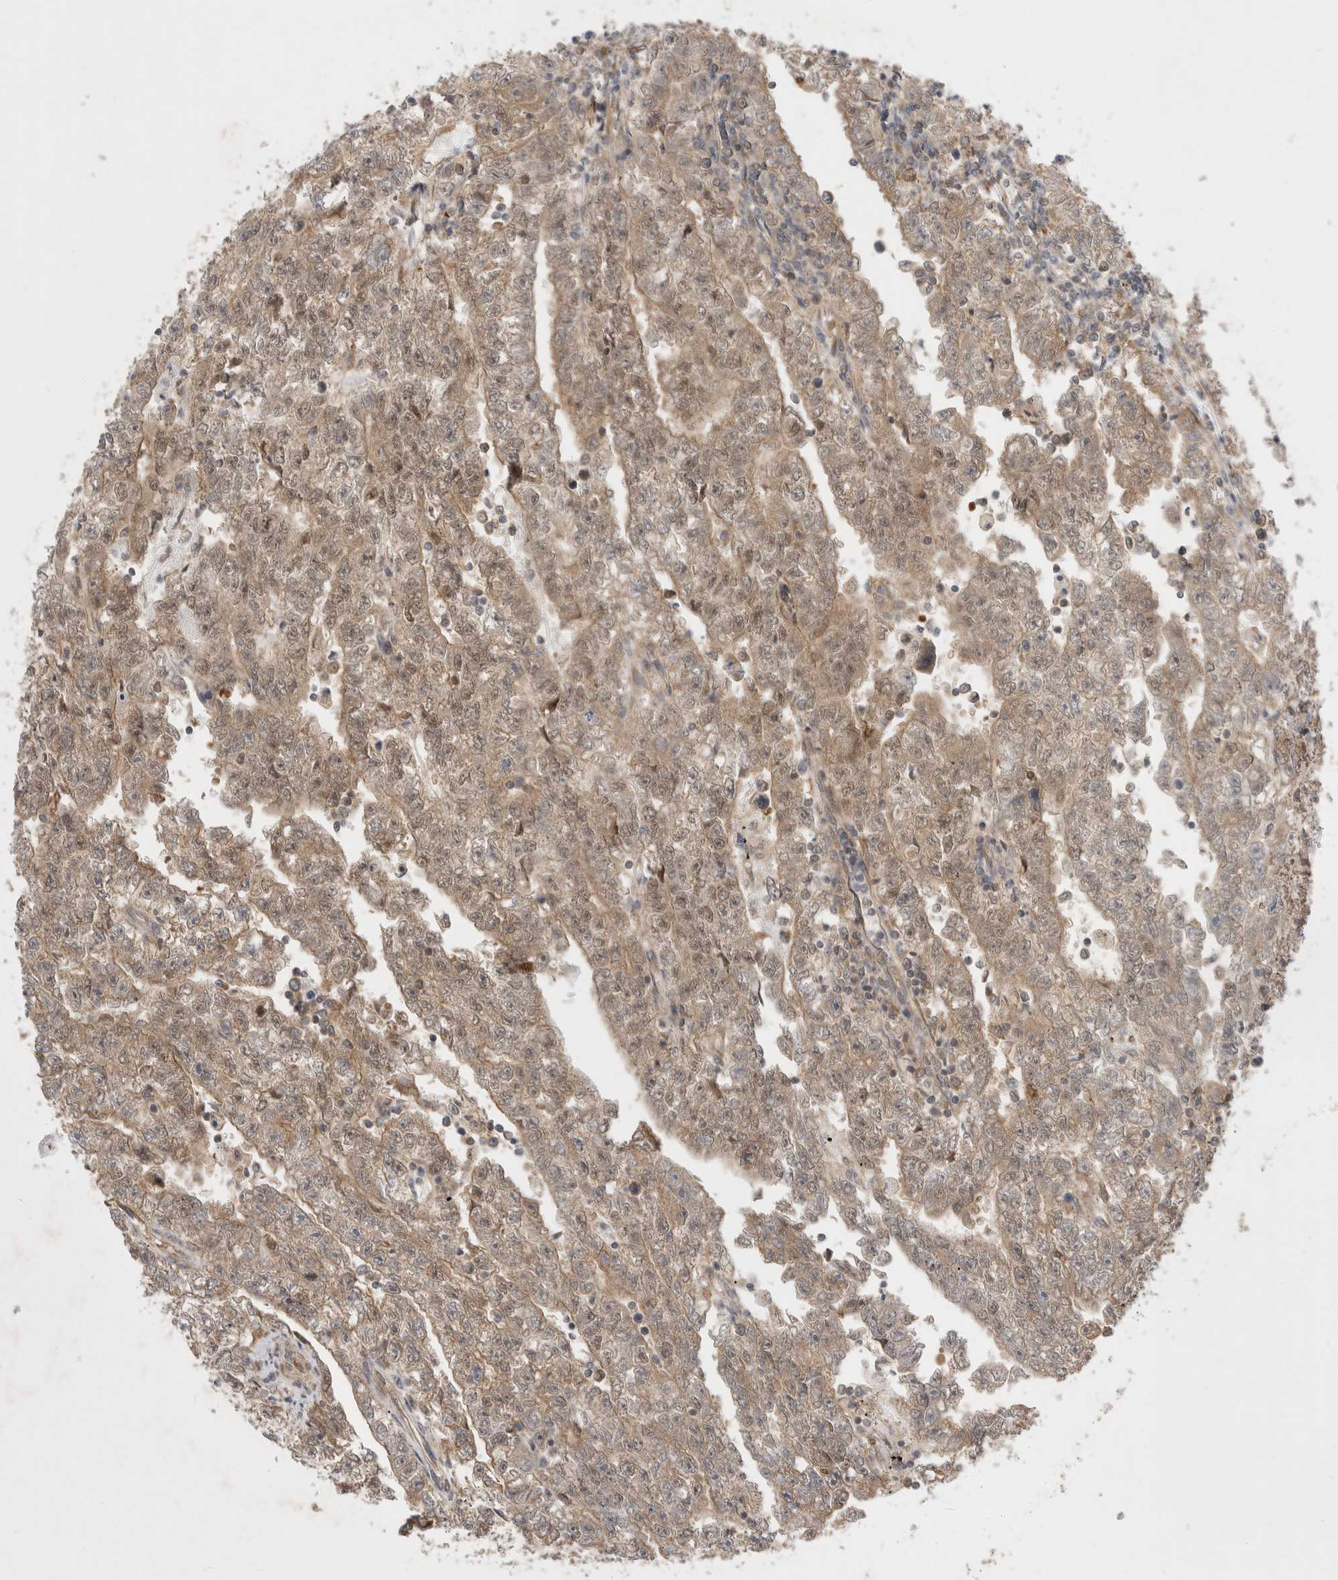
{"staining": {"intensity": "weak", "quantity": ">75%", "location": "cytoplasmic/membranous,nuclear"}, "tissue": "testis cancer", "cell_type": "Tumor cells", "image_type": "cancer", "snomed": [{"axis": "morphology", "description": "Carcinoma, Embryonal, NOS"}, {"axis": "topography", "description": "Testis"}], "caption": "Embryonal carcinoma (testis) stained with a protein marker reveals weak staining in tumor cells.", "gene": "EIF3E", "patient": {"sex": "male", "age": 25}}